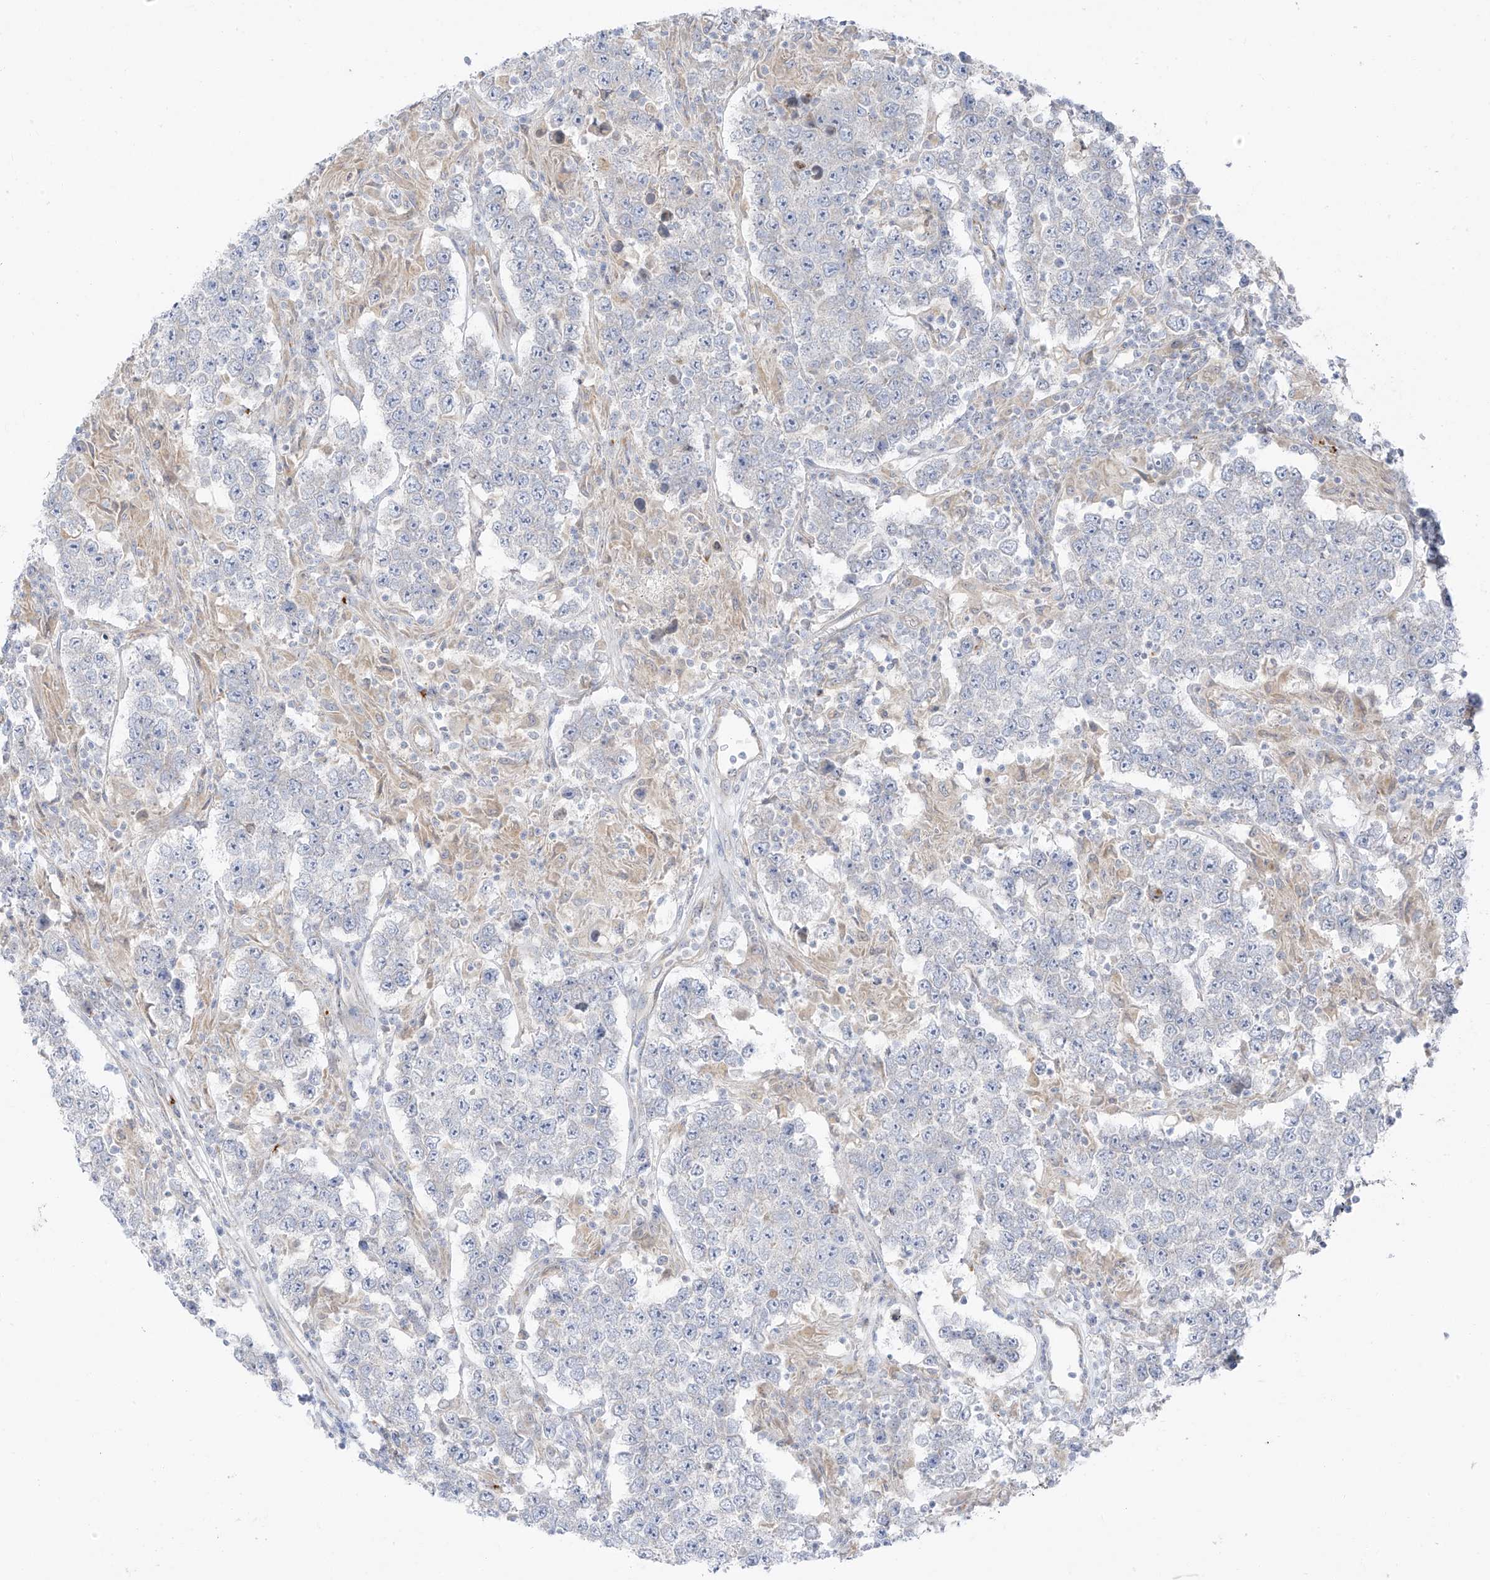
{"staining": {"intensity": "negative", "quantity": "none", "location": "none"}, "tissue": "testis cancer", "cell_type": "Tumor cells", "image_type": "cancer", "snomed": [{"axis": "morphology", "description": "Normal tissue, NOS"}, {"axis": "morphology", "description": "Urothelial carcinoma, High grade"}, {"axis": "morphology", "description": "Seminoma, NOS"}, {"axis": "morphology", "description": "Carcinoma, Embryonal, NOS"}, {"axis": "topography", "description": "Urinary bladder"}, {"axis": "topography", "description": "Testis"}], "caption": "There is no significant positivity in tumor cells of testis cancer.", "gene": "TAL2", "patient": {"sex": "male", "age": 41}}